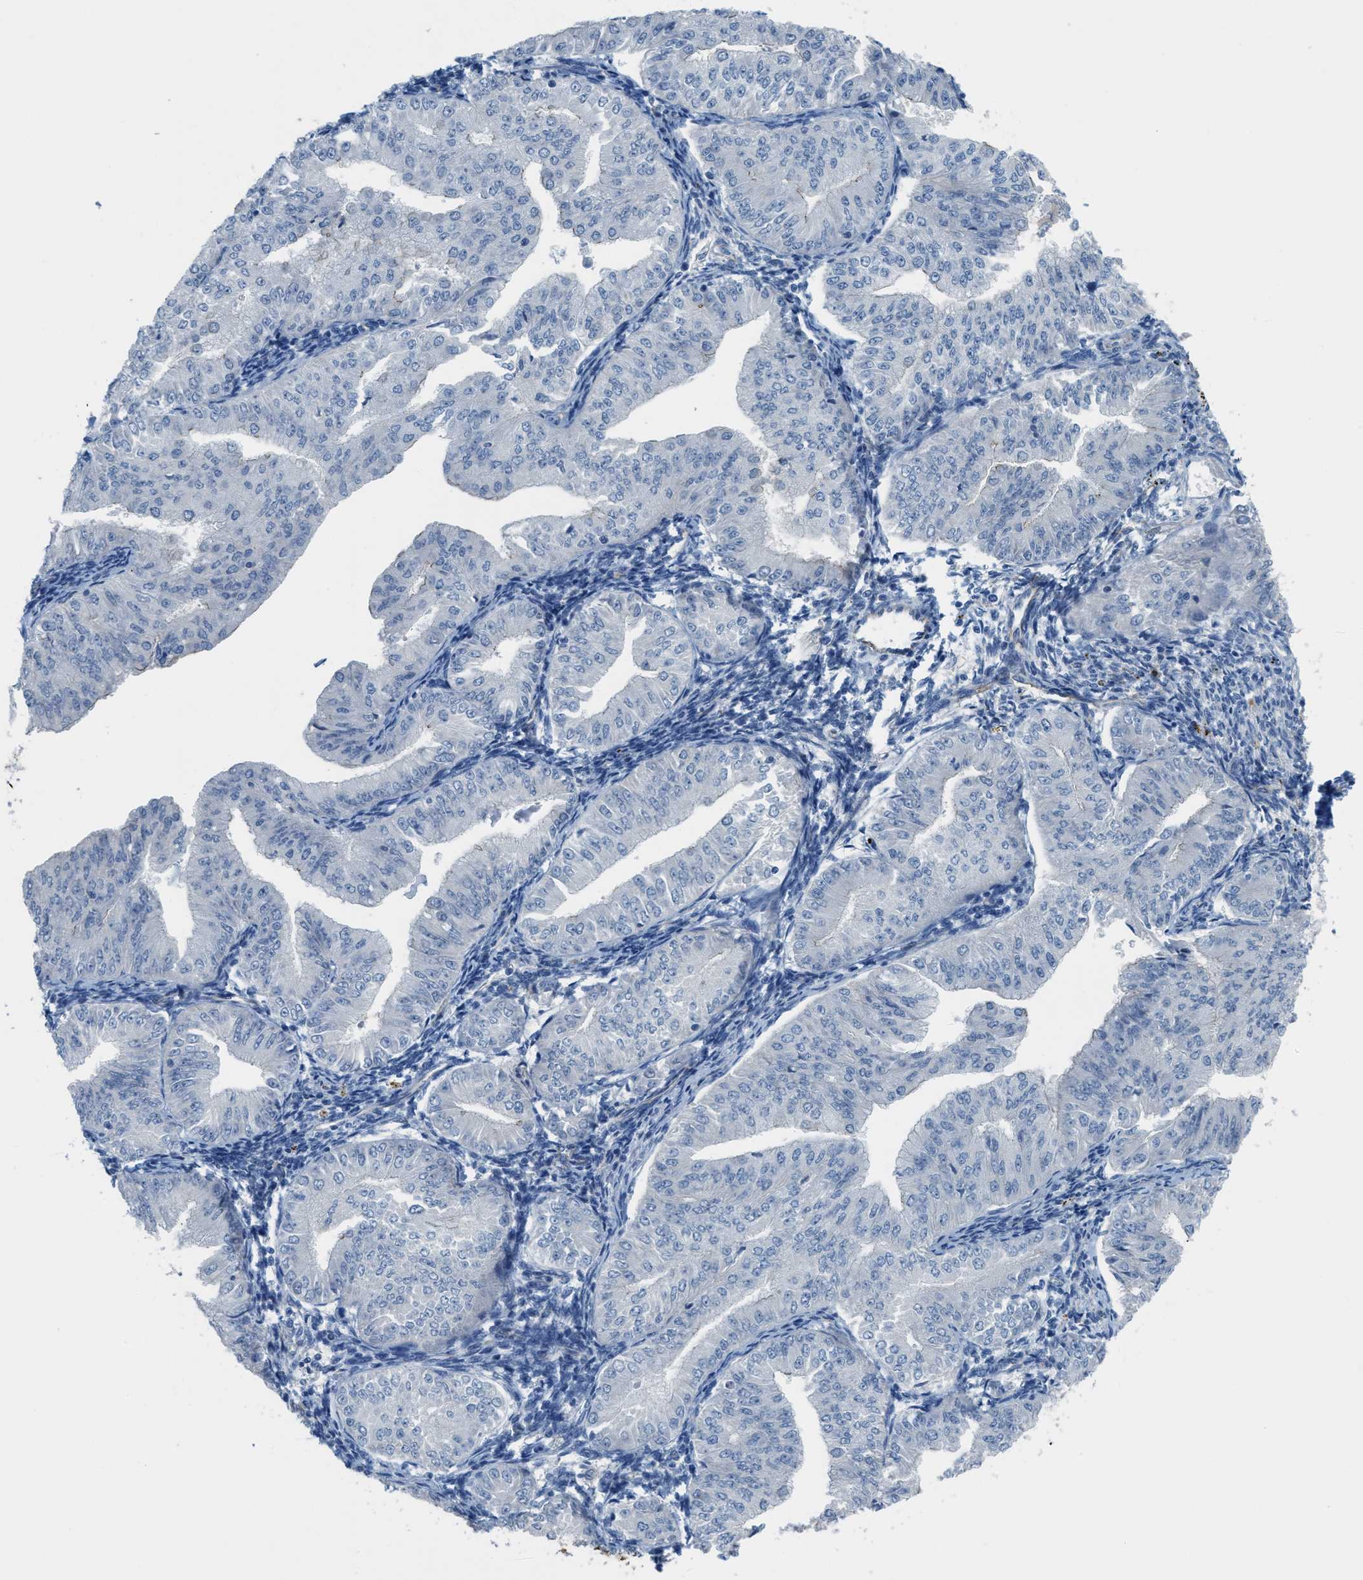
{"staining": {"intensity": "negative", "quantity": "none", "location": "none"}, "tissue": "endometrial cancer", "cell_type": "Tumor cells", "image_type": "cancer", "snomed": [{"axis": "morphology", "description": "Normal tissue, NOS"}, {"axis": "morphology", "description": "Adenocarcinoma, NOS"}, {"axis": "topography", "description": "Endometrium"}], "caption": "Immunohistochemical staining of endometrial cancer reveals no significant positivity in tumor cells. Brightfield microscopy of IHC stained with DAB (3,3'-diaminobenzidine) (brown) and hematoxylin (blue), captured at high magnification.", "gene": "CRB3", "patient": {"sex": "female", "age": 53}}